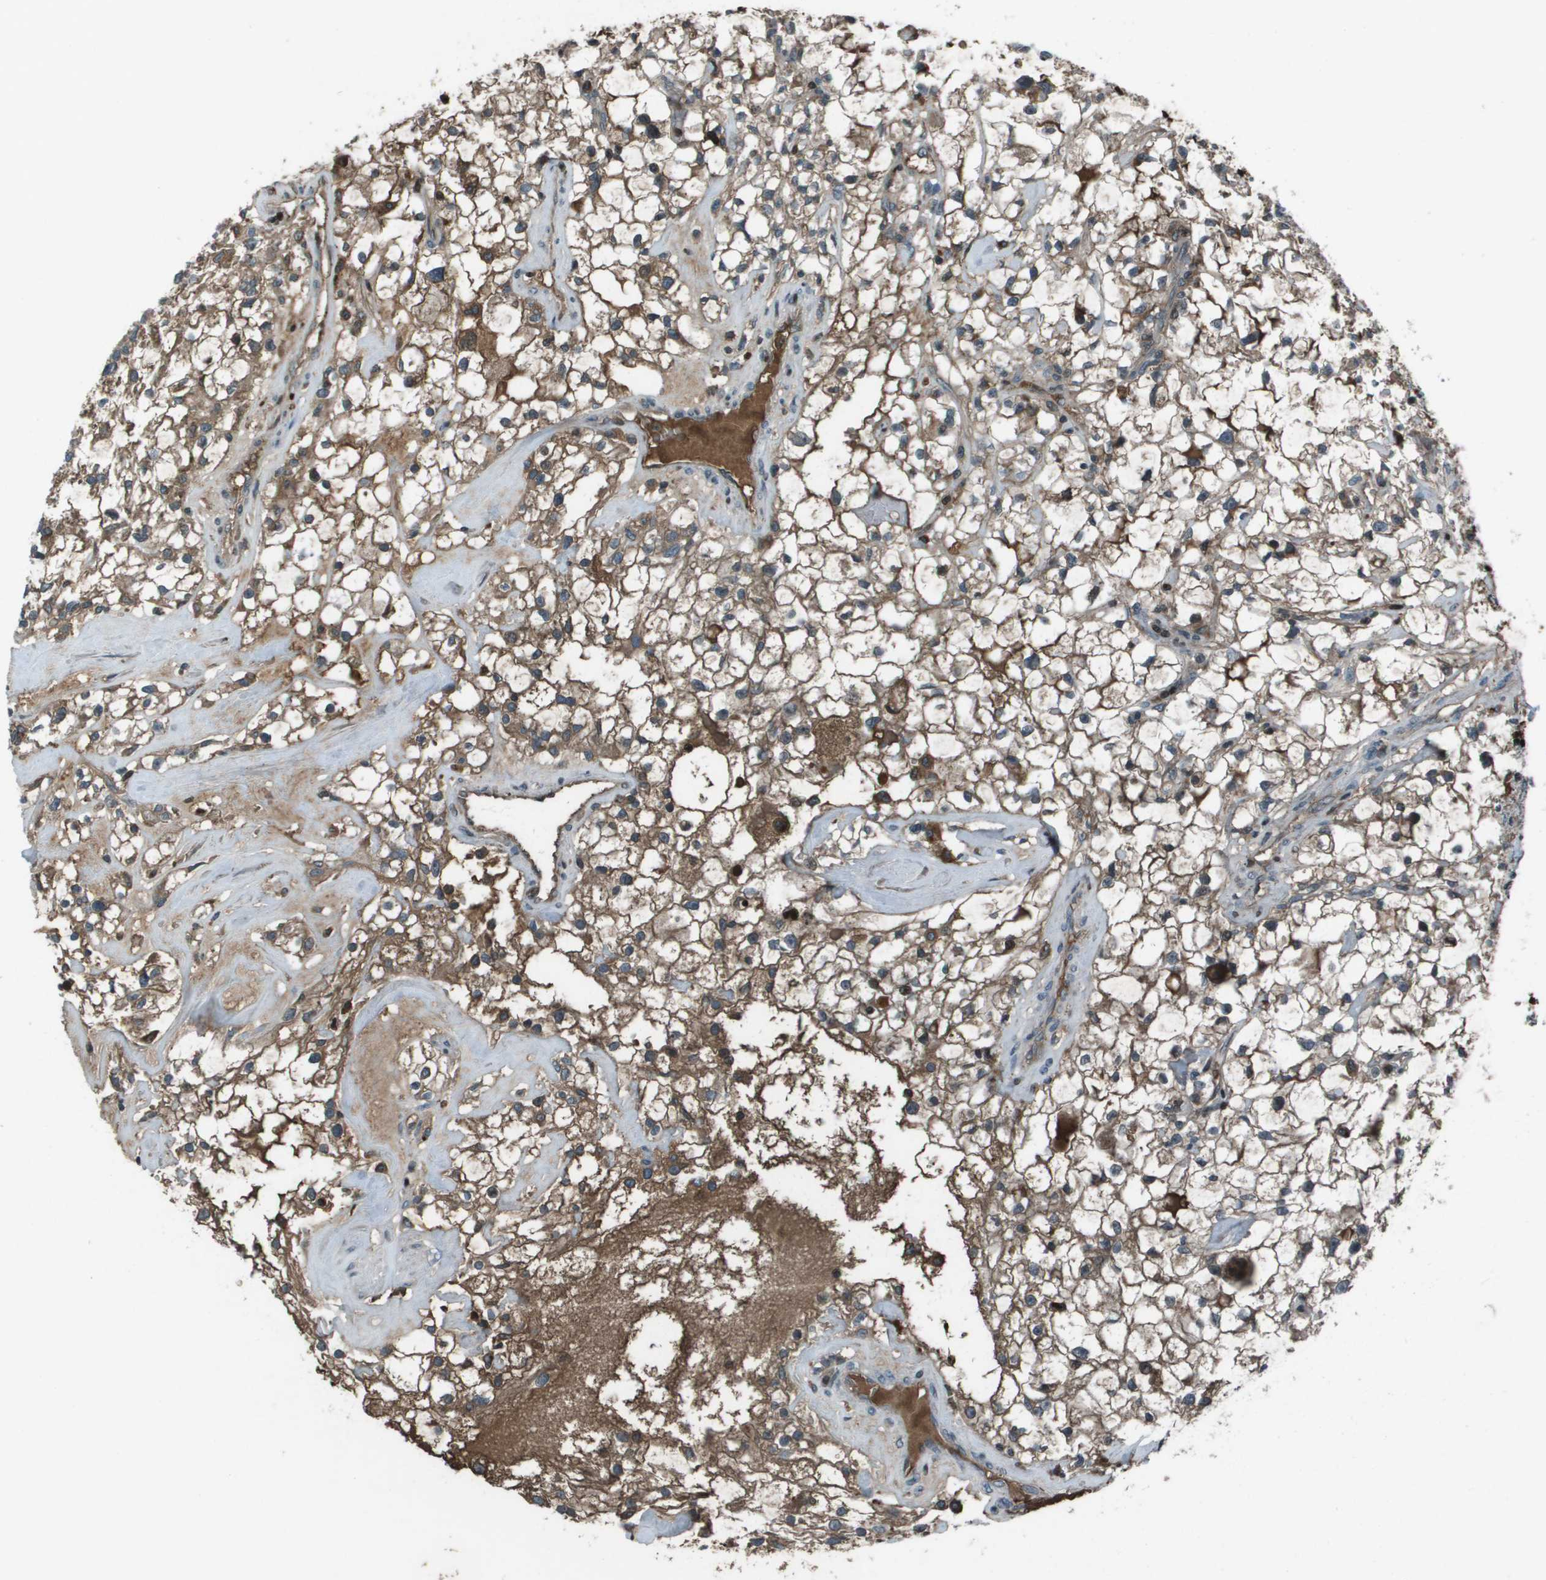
{"staining": {"intensity": "moderate", "quantity": ">75%", "location": "cytoplasmic/membranous"}, "tissue": "renal cancer", "cell_type": "Tumor cells", "image_type": "cancer", "snomed": [{"axis": "morphology", "description": "Adenocarcinoma, NOS"}, {"axis": "topography", "description": "Kidney"}], "caption": "Renal cancer was stained to show a protein in brown. There is medium levels of moderate cytoplasmic/membranous staining in approximately >75% of tumor cells. (DAB IHC with brightfield microscopy, high magnification).", "gene": "CXCL12", "patient": {"sex": "female", "age": 60}}